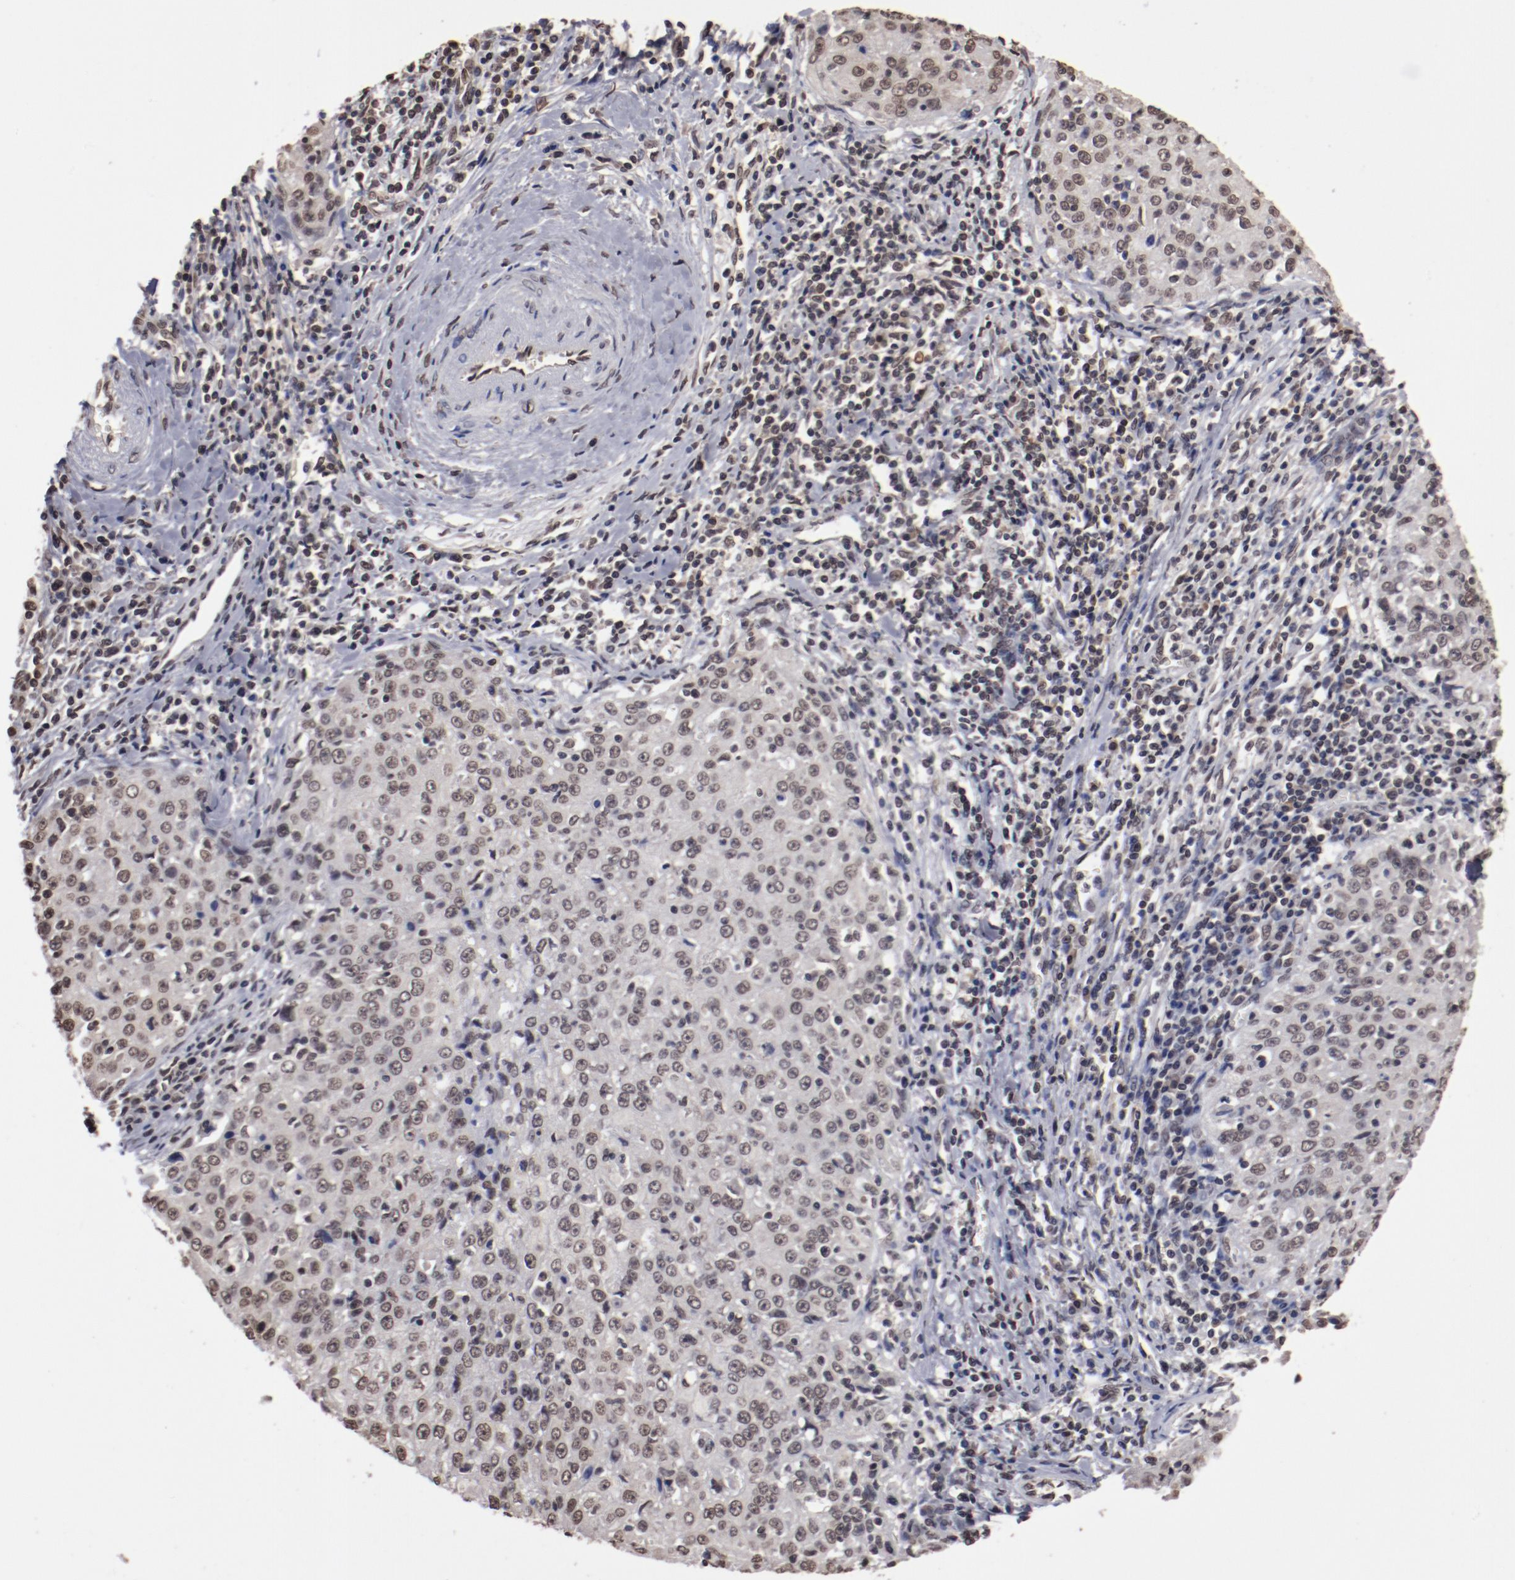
{"staining": {"intensity": "weak", "quantity": ">75%", "location": "nuclear"}, "tissue": "cervical cancer", "cell_type": "Tumor cells", "image_type": "cancer", "snomed": [{"axis": "morphology", "description": "Squamous cell carcinoma, NOS"}, {"axis": "topography", "description": "Cervix"}], "caption": "There is low levels of weak nuclear staining in tumor cells of cervical cancer, as demonstrated by immunohistochemical staining (brown color).", "gene": "AKT1", "patient": {"sex": "female", "age": 27}}